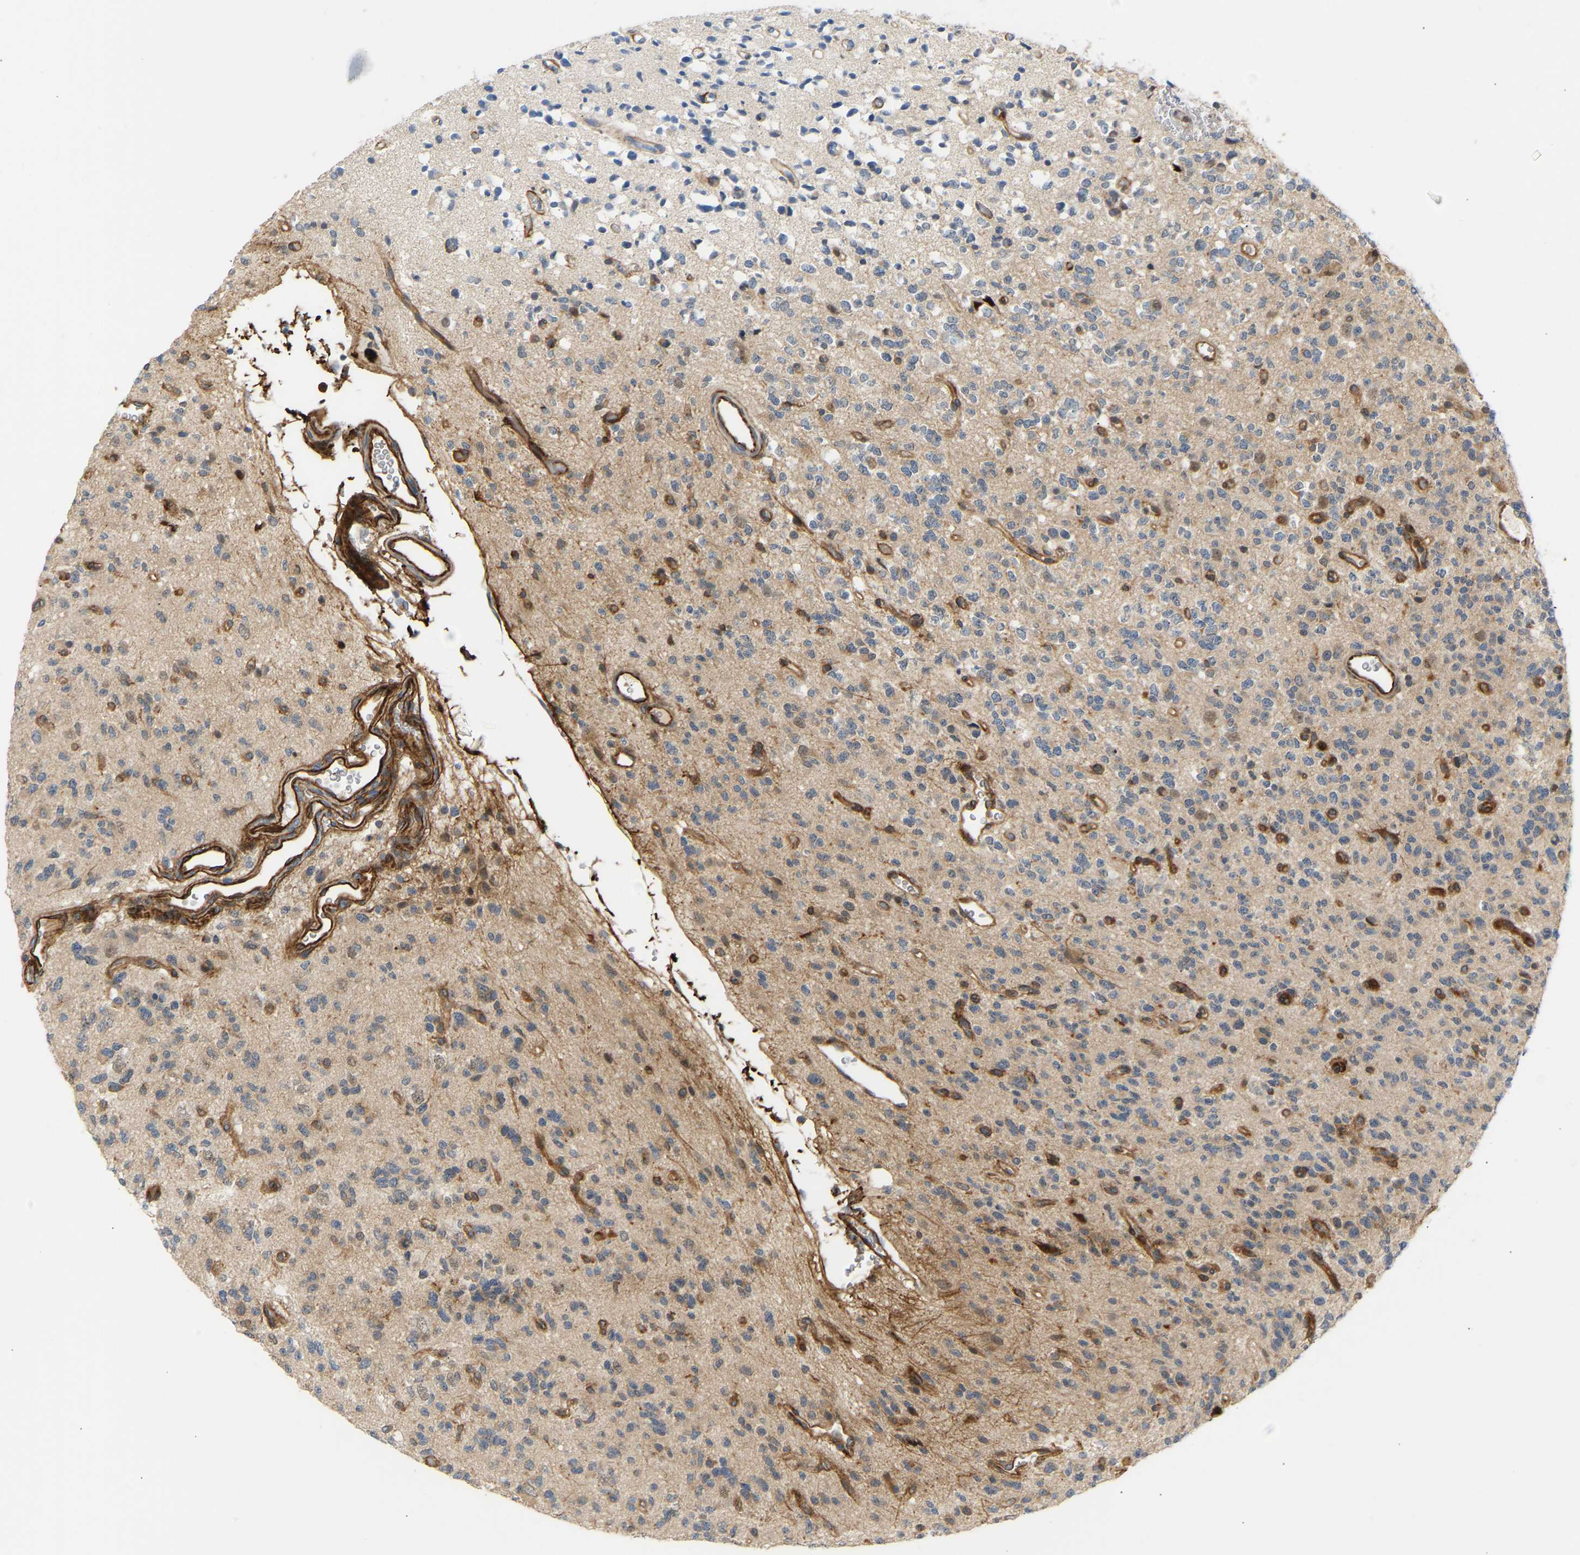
{"staining": {"intensity": "moderate", "quantity": "<25%", "location": "cytoplasmic/membranous"}, "tissue": "glioma", "cell_type": "Tumor cells", "image_type": "cancer", "snomed": [{"axis": "morphology", "description": "Glioma, malignant, Low grade"}, {"axis": "topography", "description": "Brain"}], "caption": "Moderate cytoplasmic/membranous expression for a protein is seen in approximately <25% of tumor cells of glioma using immunohistochemistry (IHC).", "gene": "PLCG2", "patient": {"sex": "male", "age": 38}}